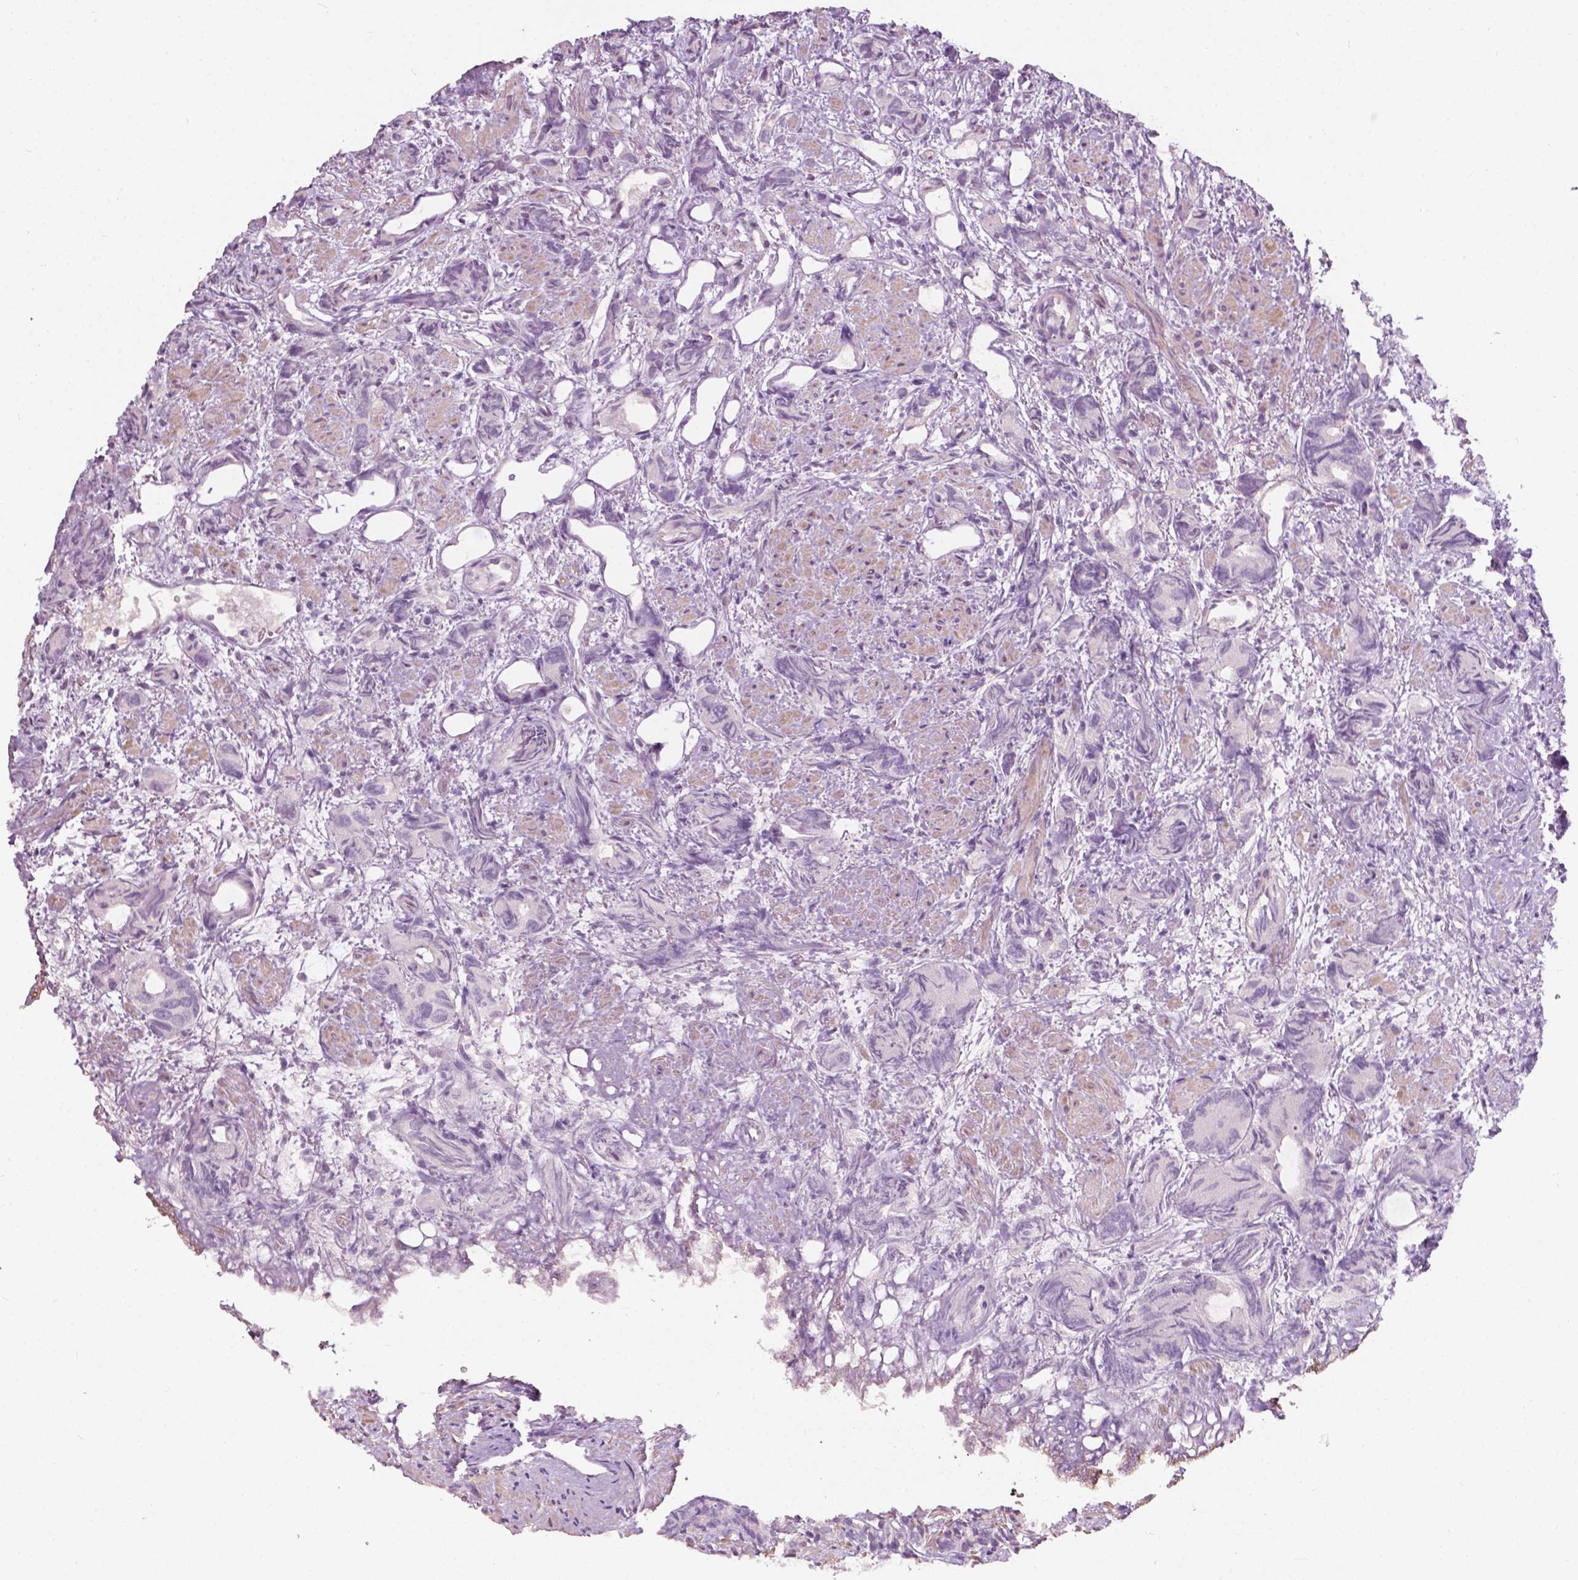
{"staining": {"intensity": "weak", "quantity": "25%-75%", "location": "cytoplasmic/membranous"}, "tissue": "prostate cancer", "cell_type": "Tumor cells", "image_type": "cancer", "snomed": [{"axis": "morphology", "description": "Adenocarcinoma, High grade"}, {"axis": "topography", "description": "Prostate"}], "caption": "Immunohistochemistry (IHC) of human prostate cancer (high-grade adenocarcinoma) demonstrates low levels of weak cytoplasmic/membranous expression in about 25%-75% of tumor cells.", "gene": "NDUFA10", "patient": {"sex": "male", "age": 84}}